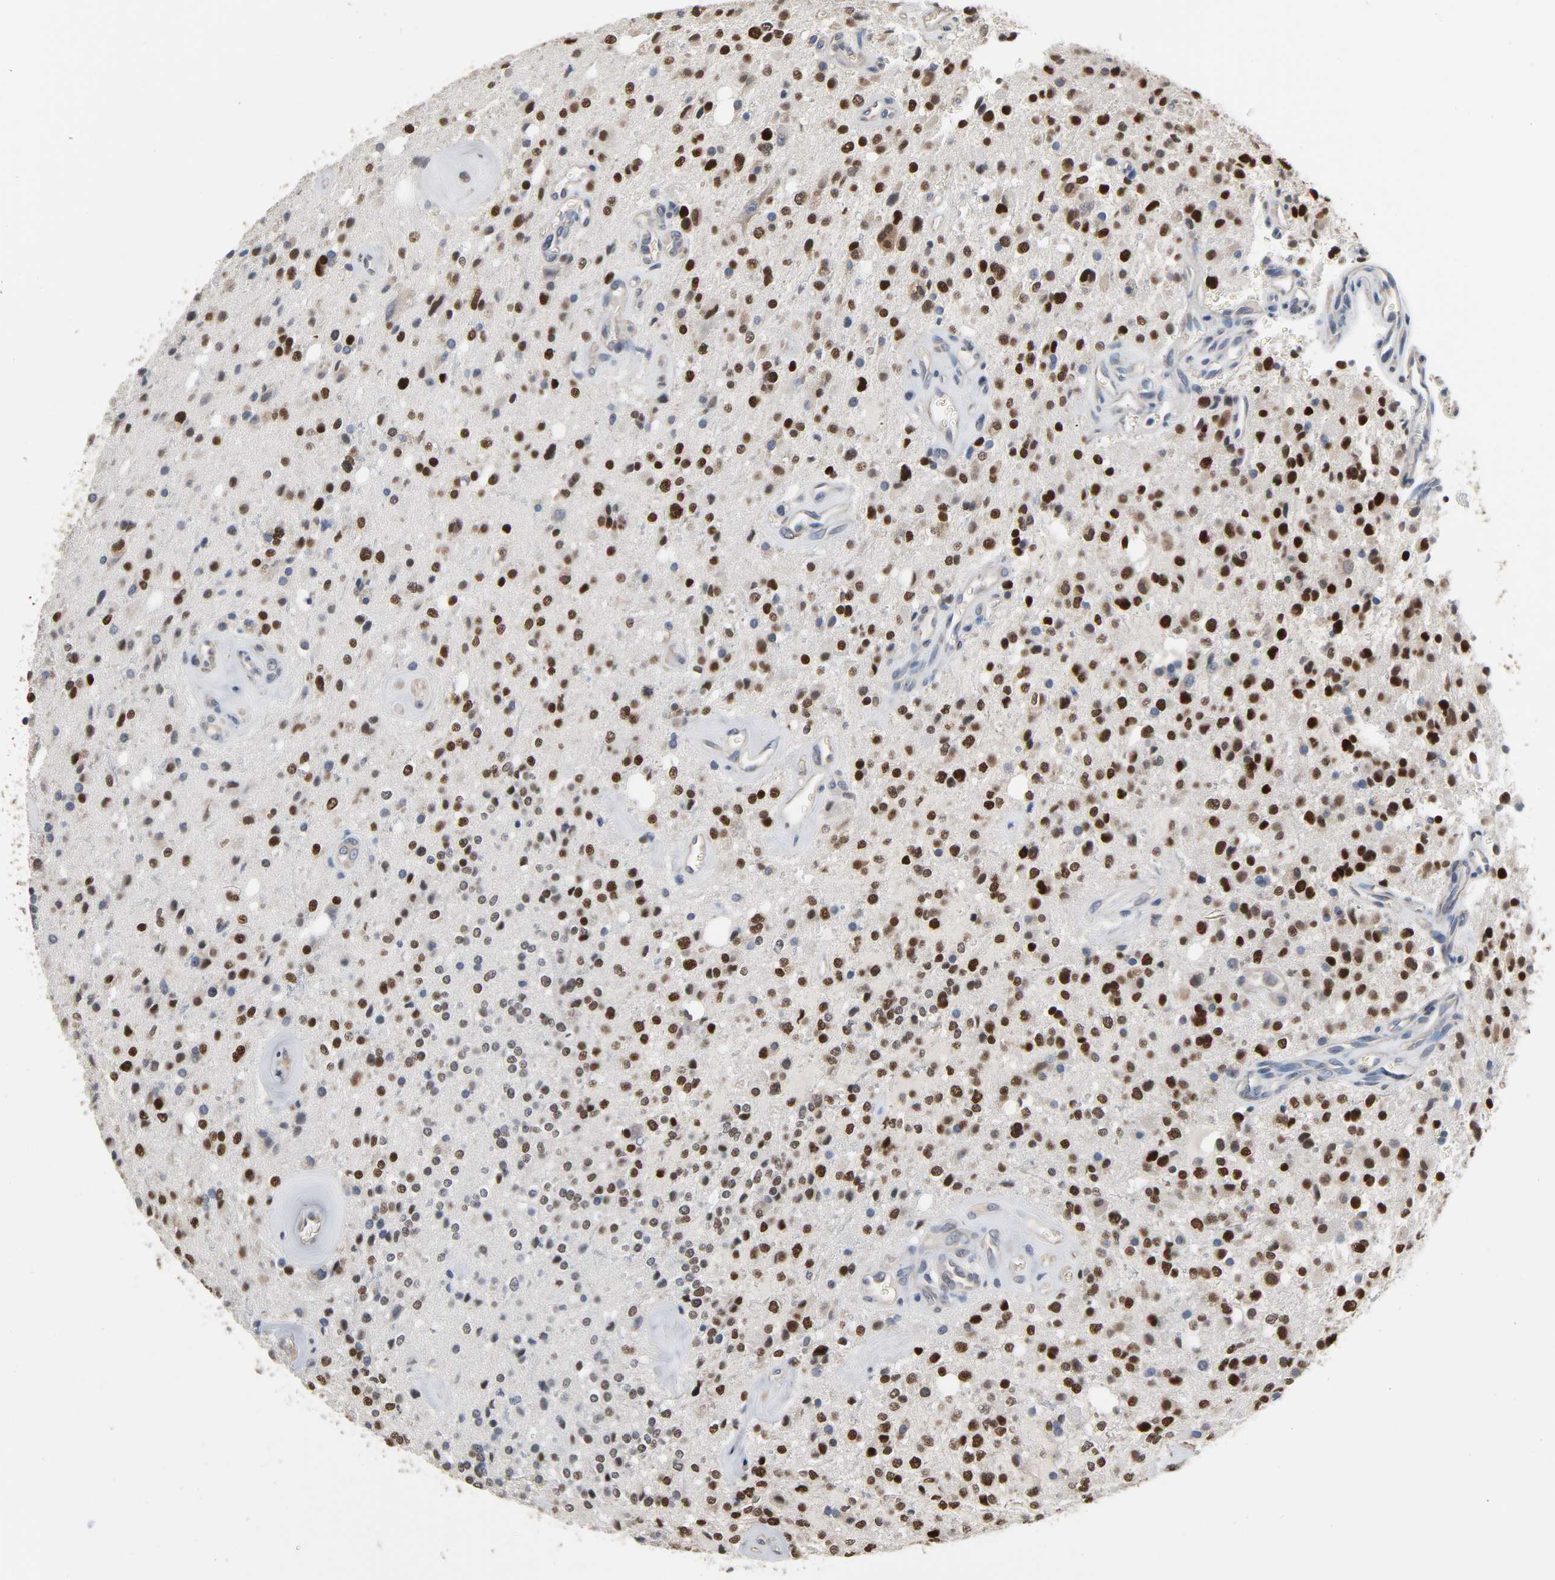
{"staining": {"intensity": "strong", "quantity": ">75%", "location": "nuclear"}, "tissue": "glioma", "cell_type": "Tumor cells", "image_type": "cancer", "snomed": [{"axis": "morphology", "description": "Glioma, malignant, High grade"}, {"axis": "topography", "description": "Brain"}], "caption": "A high amount of strong nuclear positivity is present in about >75% of tumor cells in malignant glioma (high-grade) tissue.", "gene": "SOX6", "patient": {"sex": "male", "age": 47}}